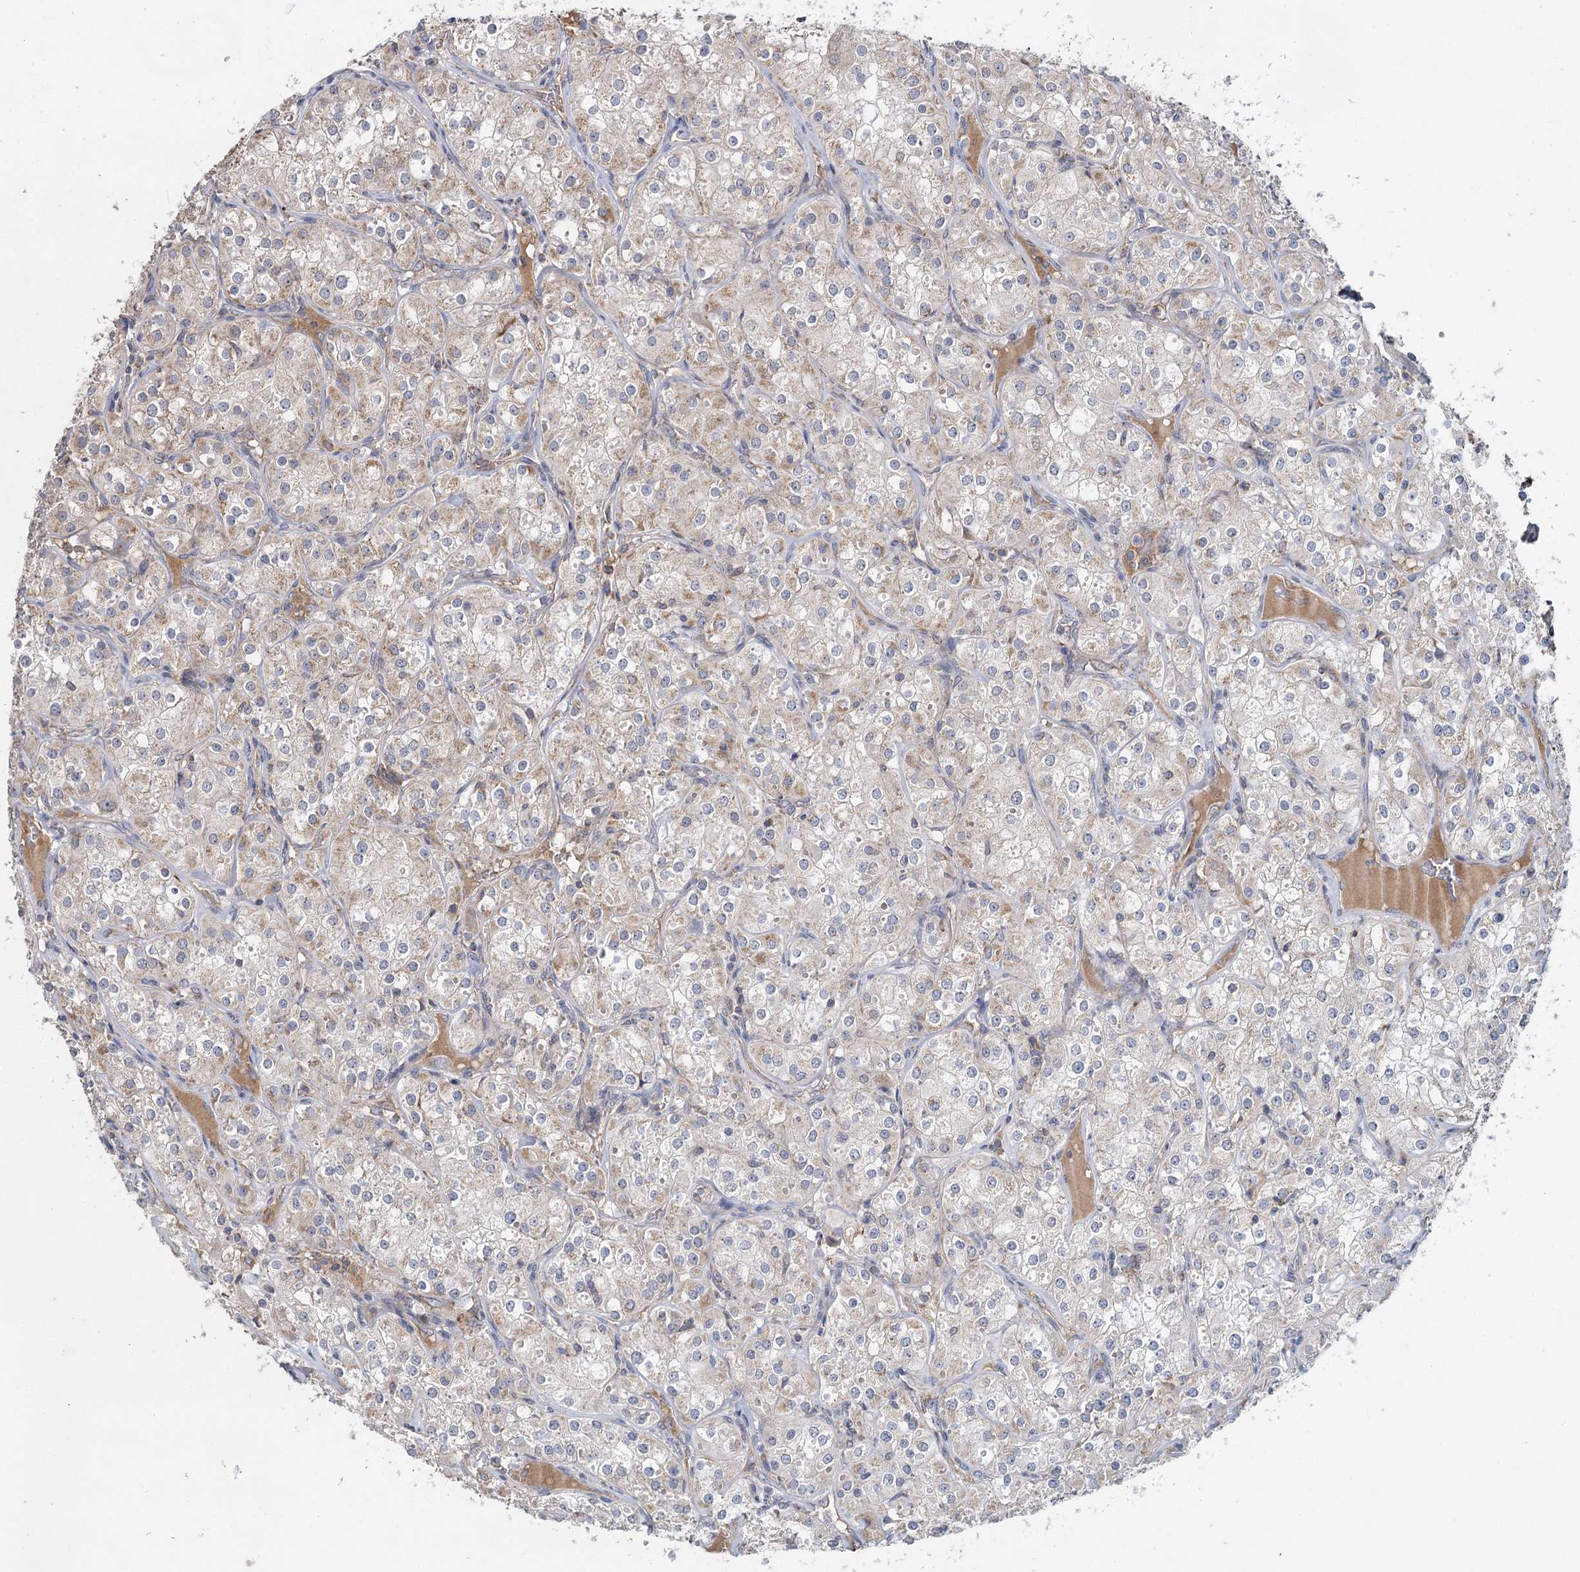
{"staining": {"intensity": "negative", "quantity": "none", "location": "none"}, "tissue": "renal cancer", "cell_type": "Tumor cells", "image_type": "cancer", "snomed": [{"axis": "morphology", "description": "Adenocarcinoma, NOS"}, {"axis": "topography", "description": "Kidney"}], "caption": "Renal adenocarcinoma was stained to show a protein in brown. There is no significant positivity in tumor cells.", "gene": "MRPL44", "patient": {"sex": "male", "age": 77}}